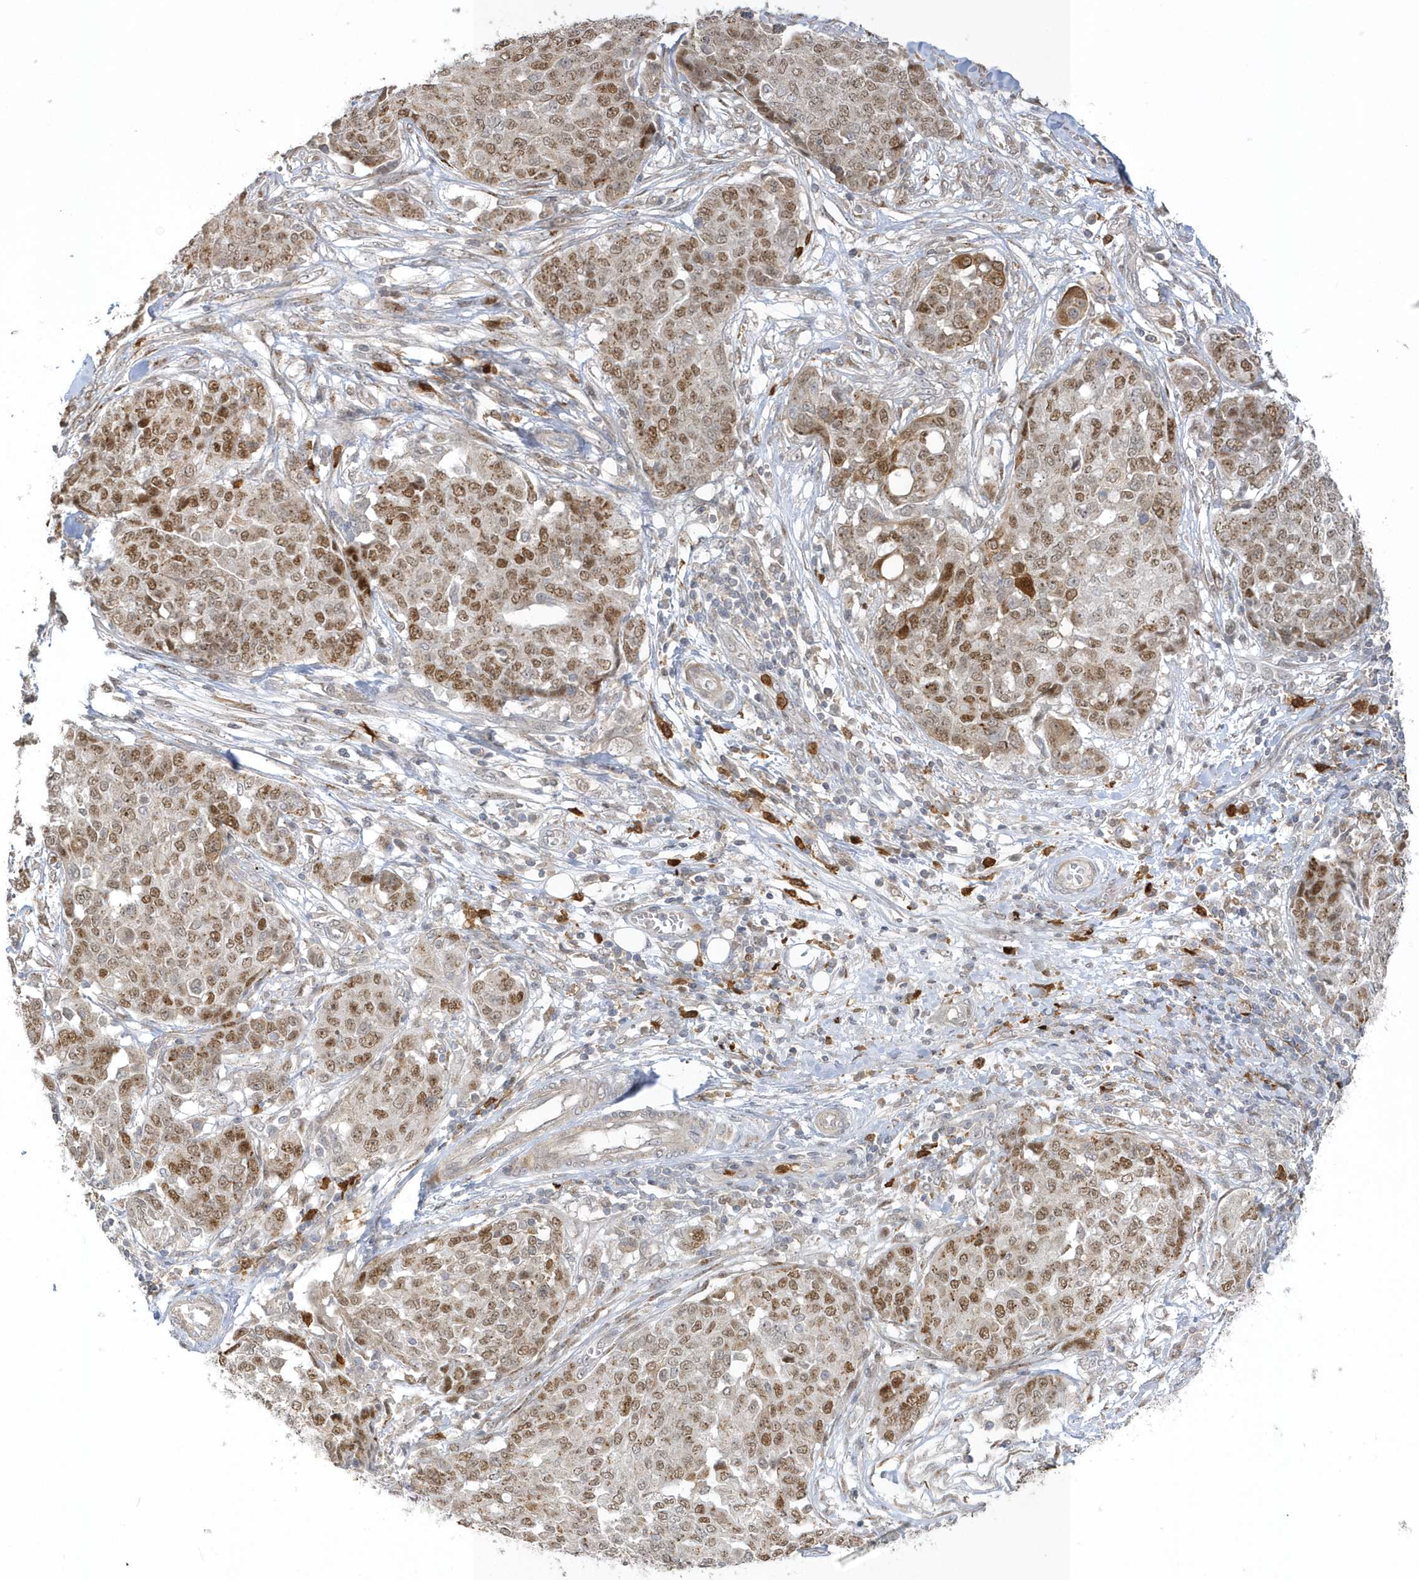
{"staining": {"intensity": "moderate", "quantity": ">75%", "location": "nuclear"}, "tissue": "ovarian cancer", "cell_type": "Tumor cells", "image_type": "cancer", "snomed": [{"axis": "morphology", "description": "Cystadenocarcinoma, serous, NOS"}, {"axis": "topography", "description": "Soft tissue"}, {"axis": "topography", "description": "Ovary"}], "caption": "DAB immunohistochemical staining of ovarian cancer (serous cystadenocarcinoma) exhibits moderate nuclear protein expression in approximately >75% of tumor cells. (Stains: DAB in brown, nuclei in blue, Microscopy: brightfield microscopy at high magnification).", "gene": "NAF1", "patient": {"sex": "female", "age": 57}}